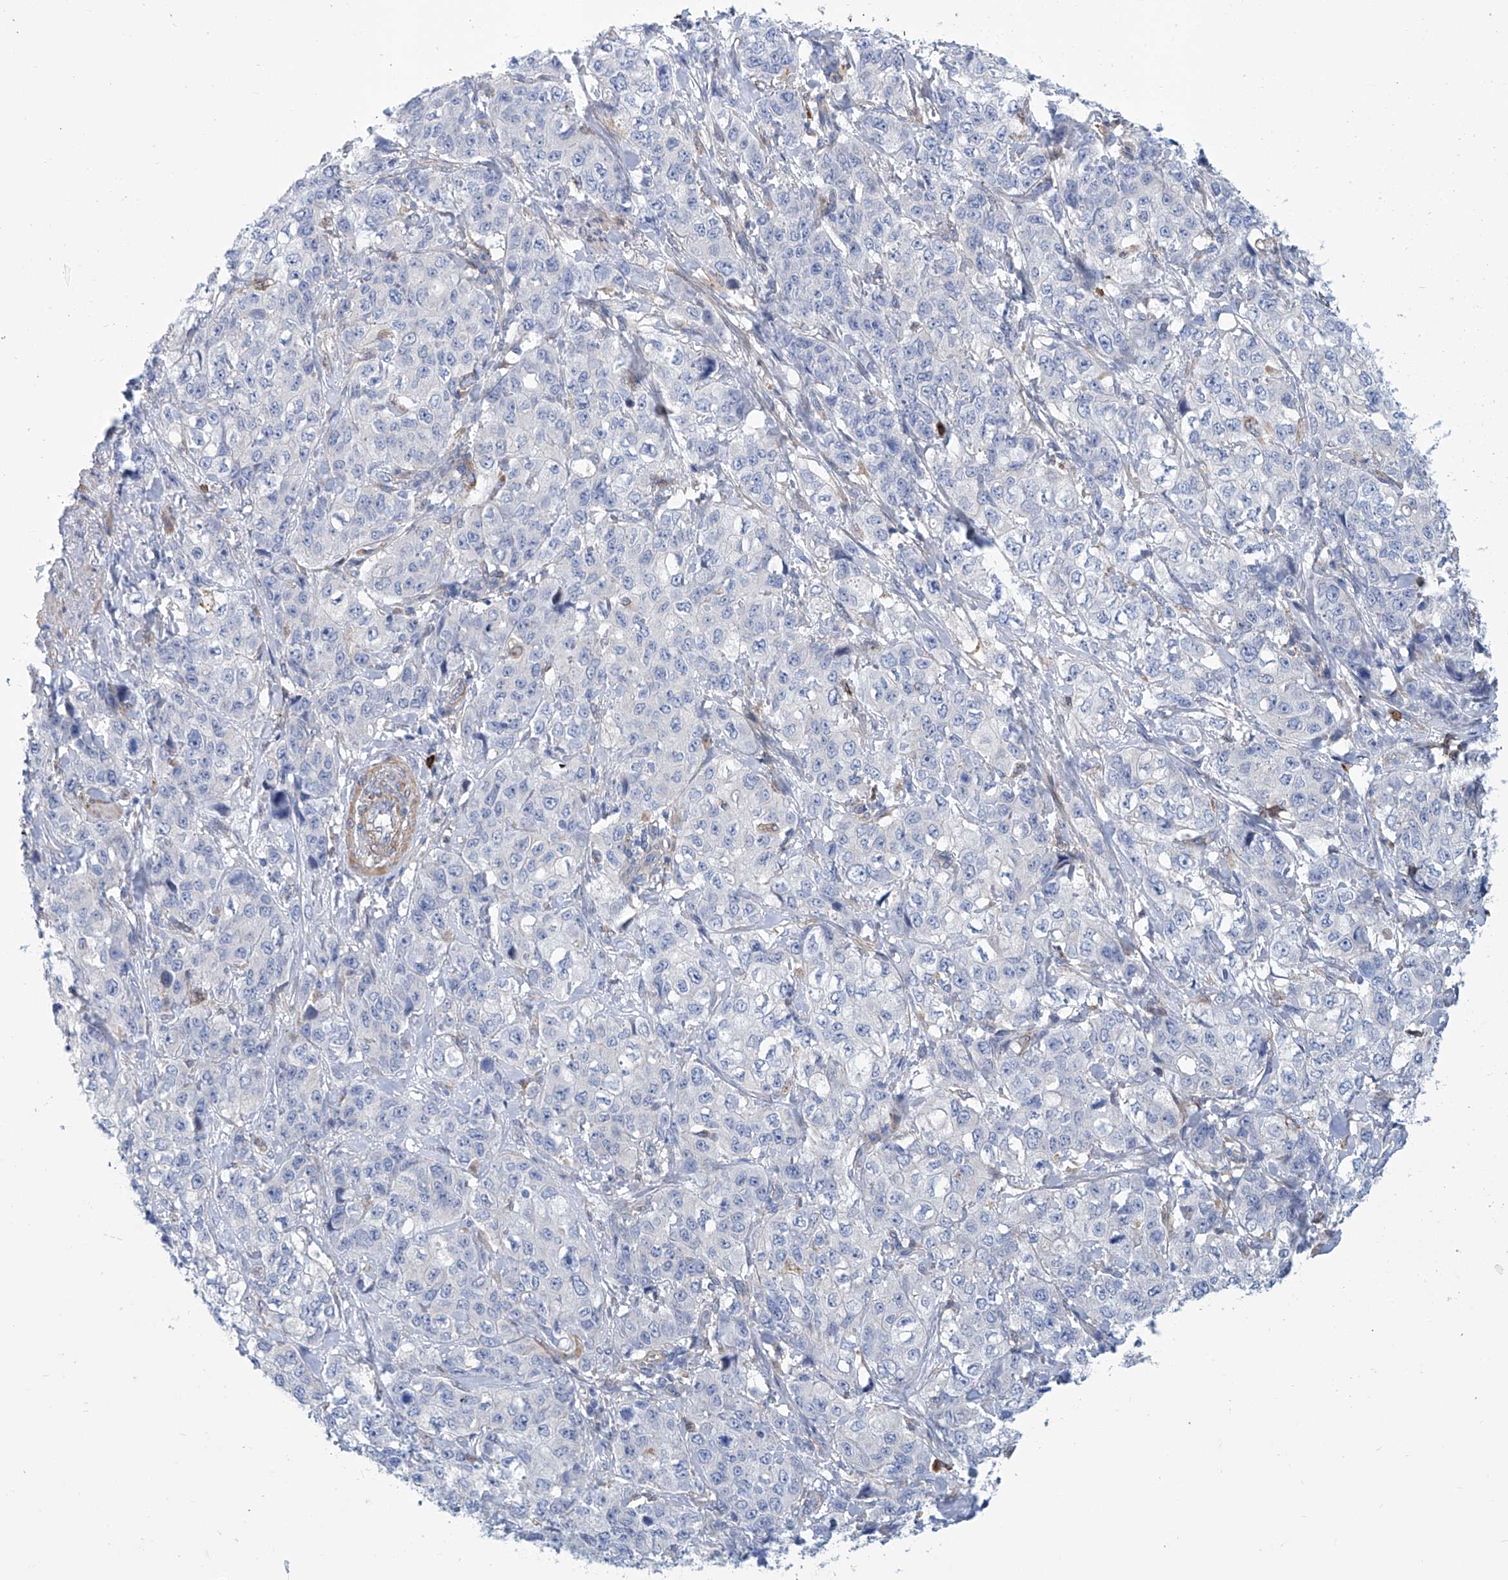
{"staining": {"intensity": "negative", "quantity": "none", "location": "none"}, "tissue": "stomach cancer", "cell_type": "Tumor cells", "image_type": "cancer", "snomed": [{"axis": "morphology", "description": "Adenocarcinoma, NOS"}, {"axis": "topography", "description": "Stomach"}], "caption": "Tumor cells show no significant protein staining in stomach cancer. The staining is performed using DAB brown chromogen with nuclei counter-stained in using hematoxylin.", "gene": "TNN", "patient": {"sex": "male", "age": 48}}